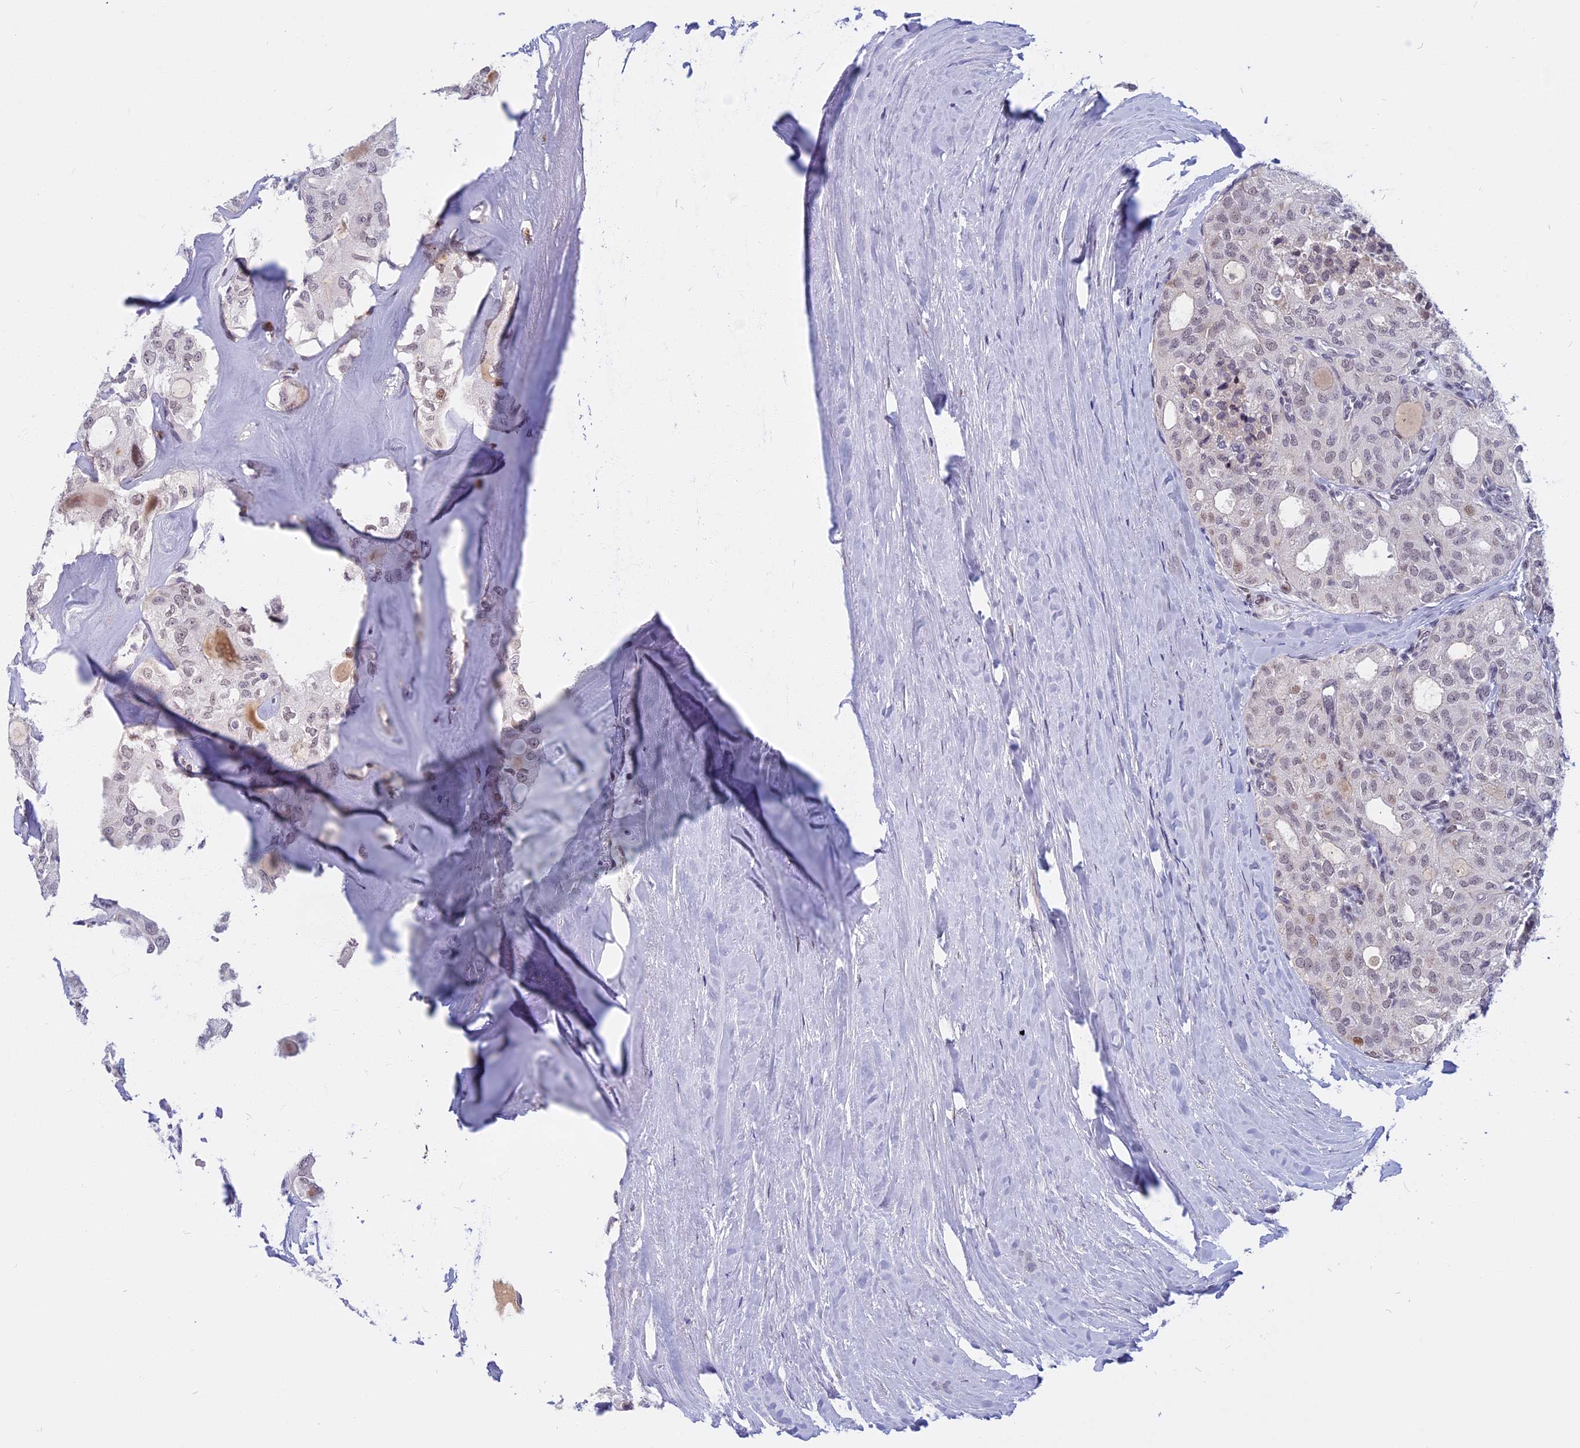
{"staining": {"intensity": "weak", "quantity": "<25%", "location": "nuclear"}, "tissue": "thyroid cancer", "cell_type": "Tumor cells", "image_type": "cancer", "snomed": [{"axis": "morphology", "description": "Follicular adenoma carcinoma, NOS"}, {"axis": "topography", "description": "Thyroid gland"}], "caption": "Tumor cells are negative for brown protein staining in thyroid cancer (follicular adenoma carcinoma). Brightfield microscopy of IHC stained with DAB (brown) and hematoxylin (blue), captured at high magnification.", "gene": "CDC7", "patient": {"sex": "male", "age": 75}}